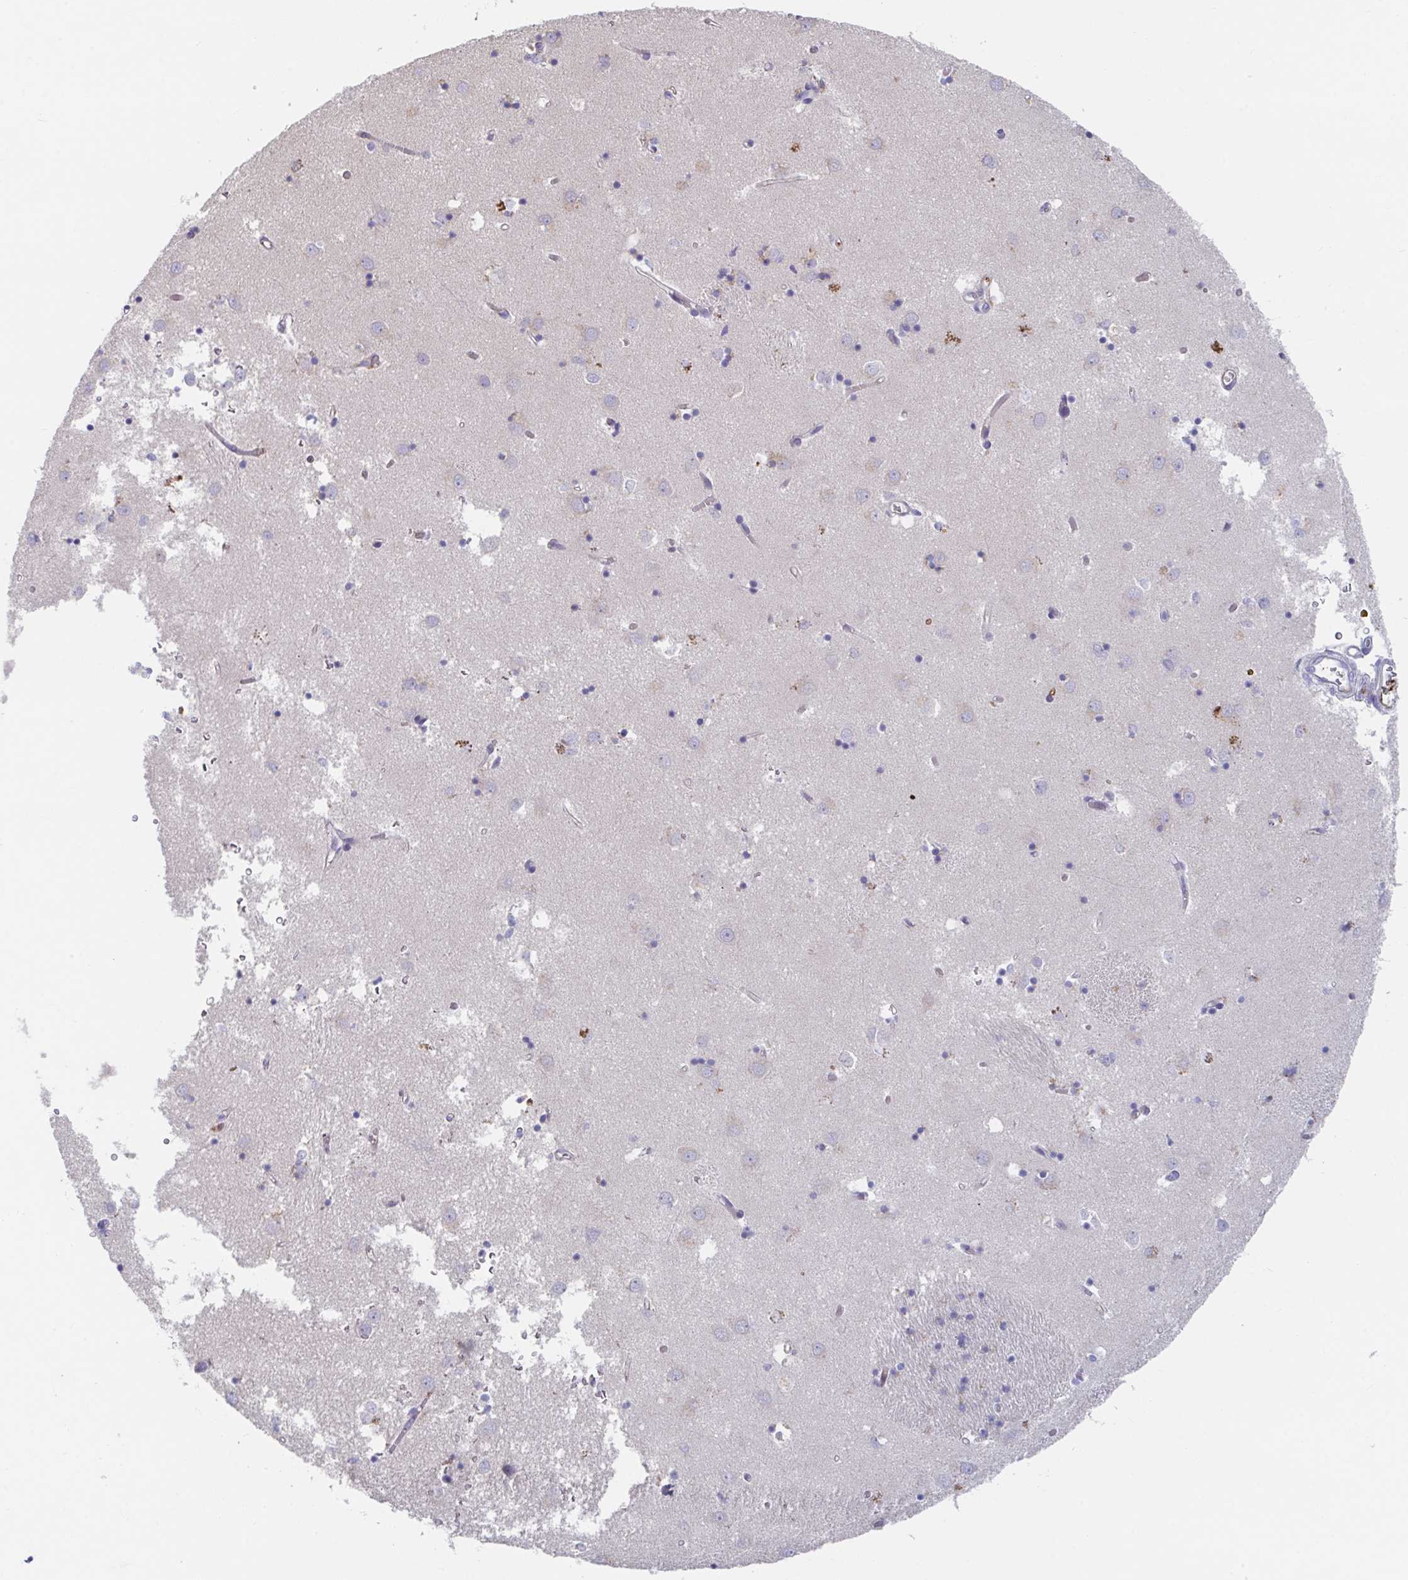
{"staining": {"intensity": "negative", "quantity": "none", "location": "none"}, "tissue": "caudate", "cell_type": "Glial cells", "image_type": "normal", "snomed": [{"axis": "morphology", "description": "Normal tissue, NOS"}, {"axis": "topography", "description": "Lateral ventricle wall"}], "caption": "Glial cells are negative for brown protein staining in unremarkable caudate. (DAB (3,3'-diaminobenzidine) immunohistochemistry (IHC) visualized using brightfield microscopy, high magnification).", "gene": "KCNK5", "patient": {"sex": "male", "age": 70}}